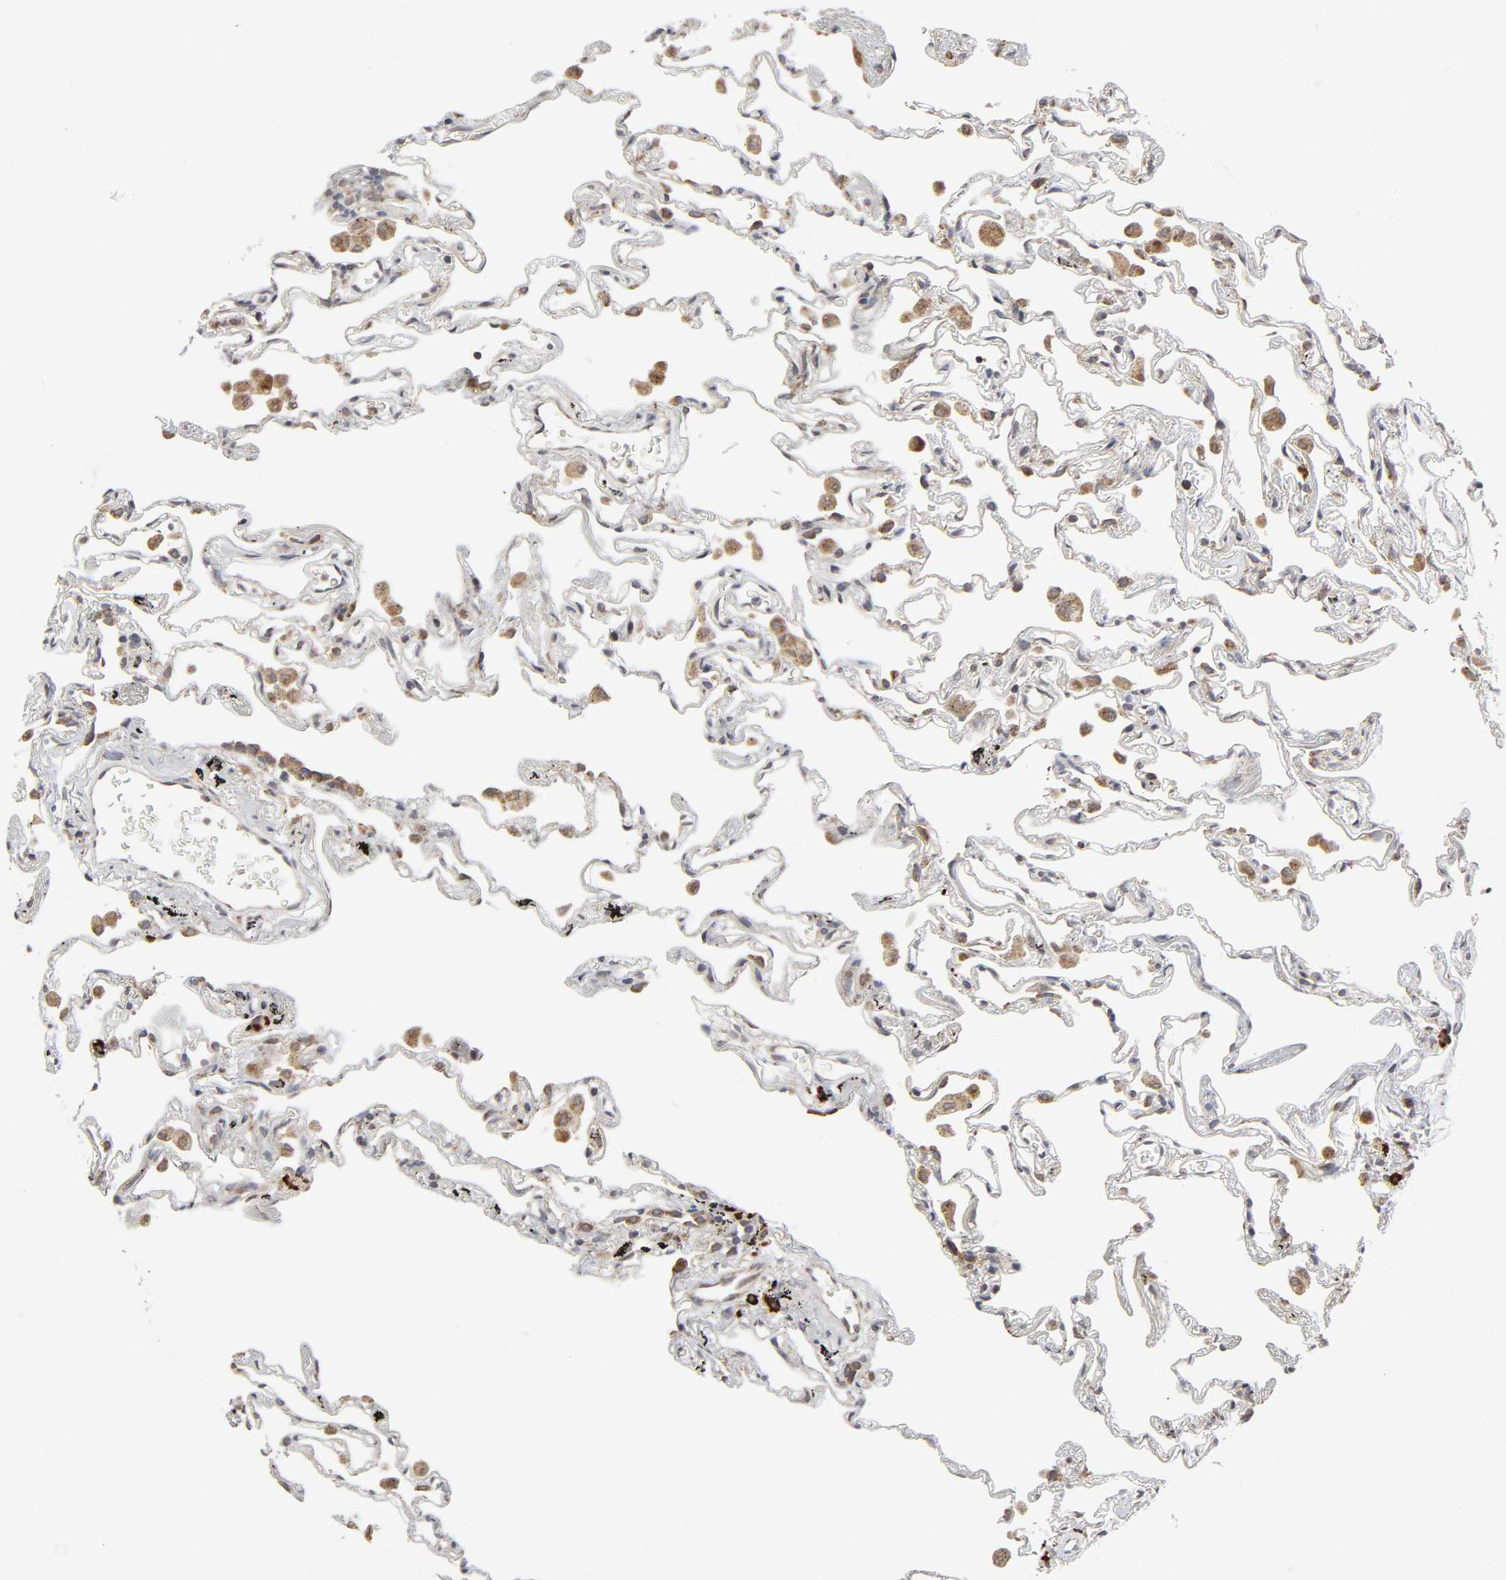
{"staining": {"intensity": "moderate", "quantity": "25%-75%", "location": "cytoplasmic/membranous"}, "tissue": "lung", "cell_type": "Alveolar cells", "image_type": "normal", "snomed": [{"axis": "morphology", "description": "Normal tissue, NOS"}, {"axis": "morphology", "description": "Inflammation, NOS"}, {"axis": "topography", "description": "Lung"}], "caption": "Immunohistochemistry staining of unremarkable lung, which reveals medium levels of moderate cytoplasmic/membranous positivity in approximately 25%-75% of alveolar cells indicating moderate cytoplasmic/membranous protein expression. The staining was performed using DAB (brown) for protein detection and nuclei were counterstained in hematoxylin (blue).", "gene": "SLC30A9", "patient": {"sex": "male", "age": 69}}